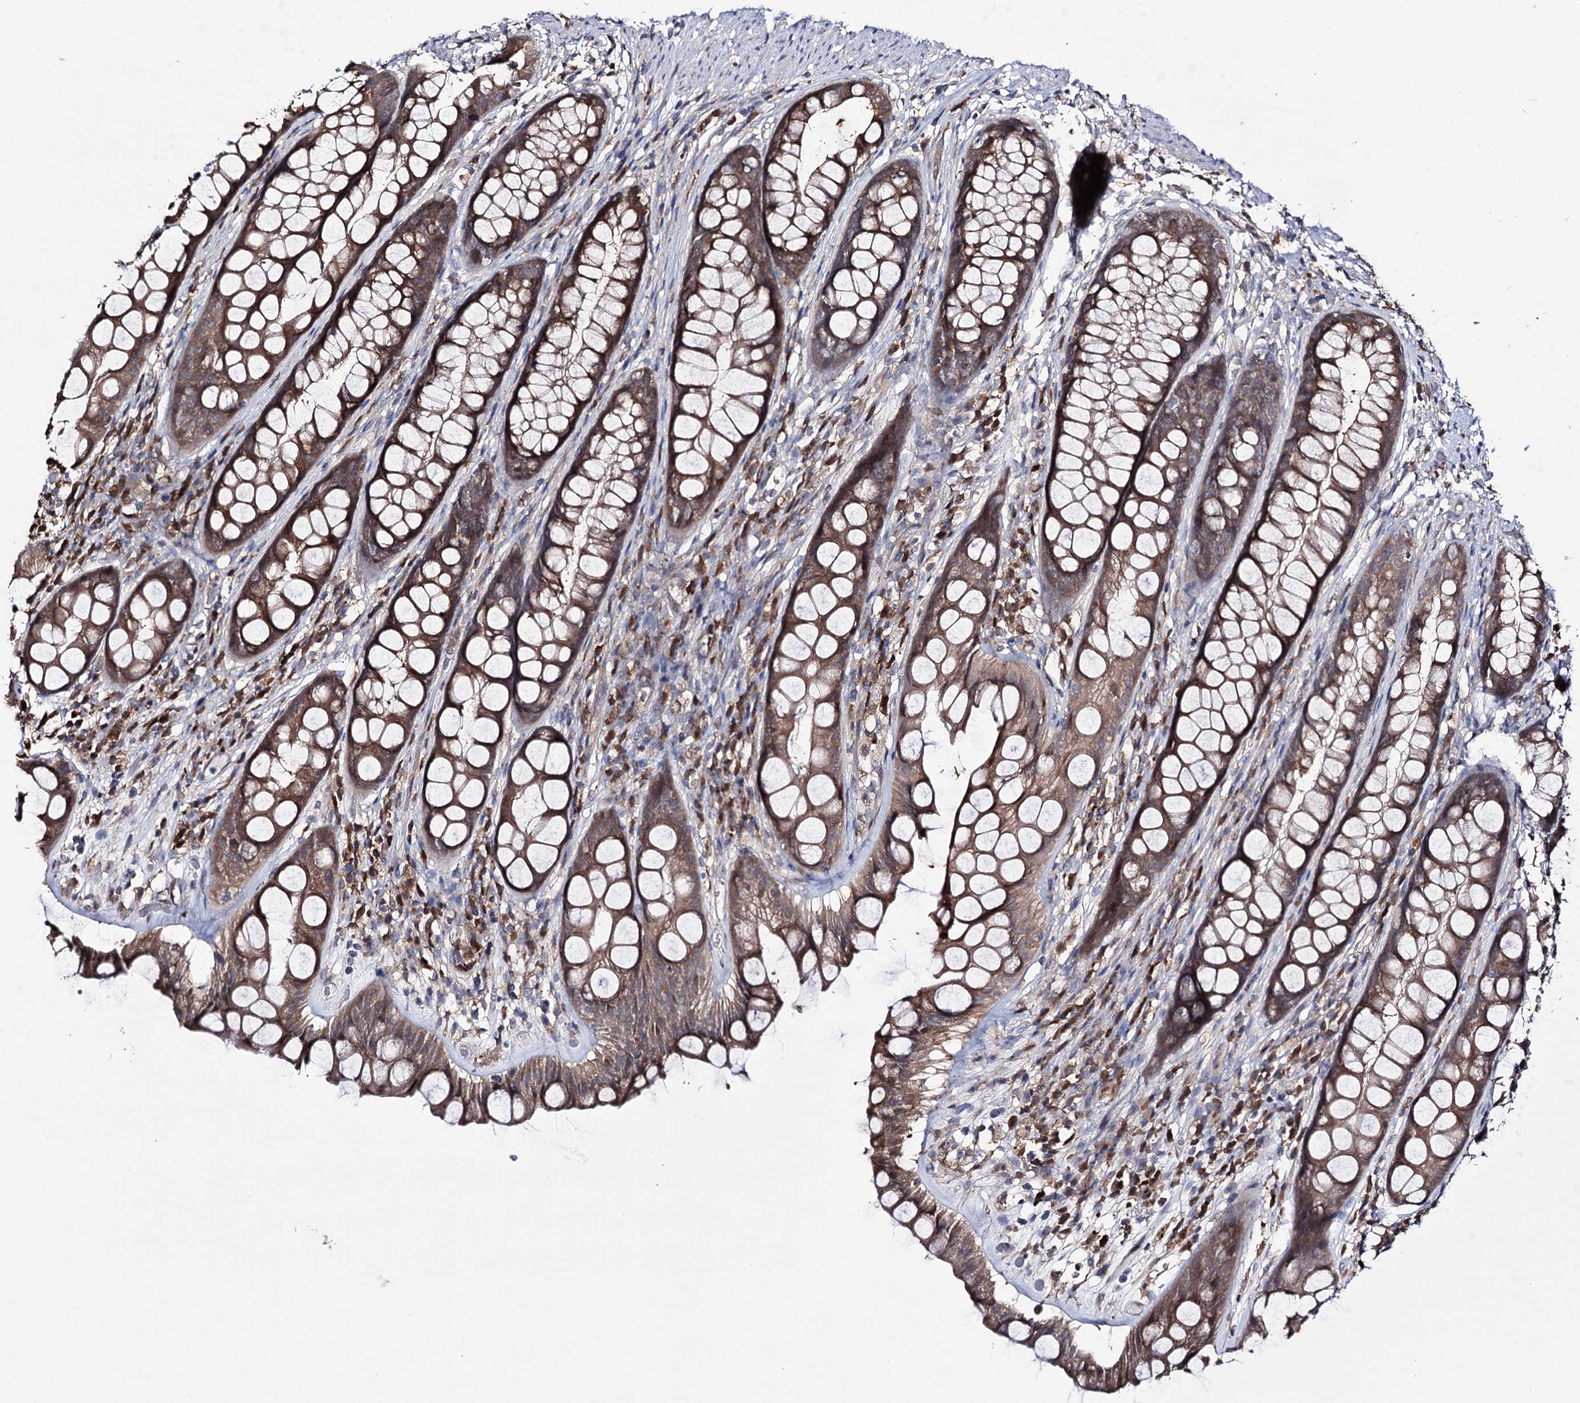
{"staining": {"intensity": "strong", "quantity": ">75%", "location": "cytoplasmic/membranous"}, "tissue": "rectum", "cell_type": "Glandular cells", "image_type": "normal", "snomed": [{"axis": "morphology", "description": "Normal tissue, NOS"}, {"axis": "topography", "description": "Rectum"}], "caption": "This histopathology image exhibits immunohistochemistry (IHC) staining of normal rectum, with high strong cytoplasmic/membranous positivity in approximately >75% of glandular cells.", "gene": "PTER", "patient": {"sex": "male", "age": 74}}